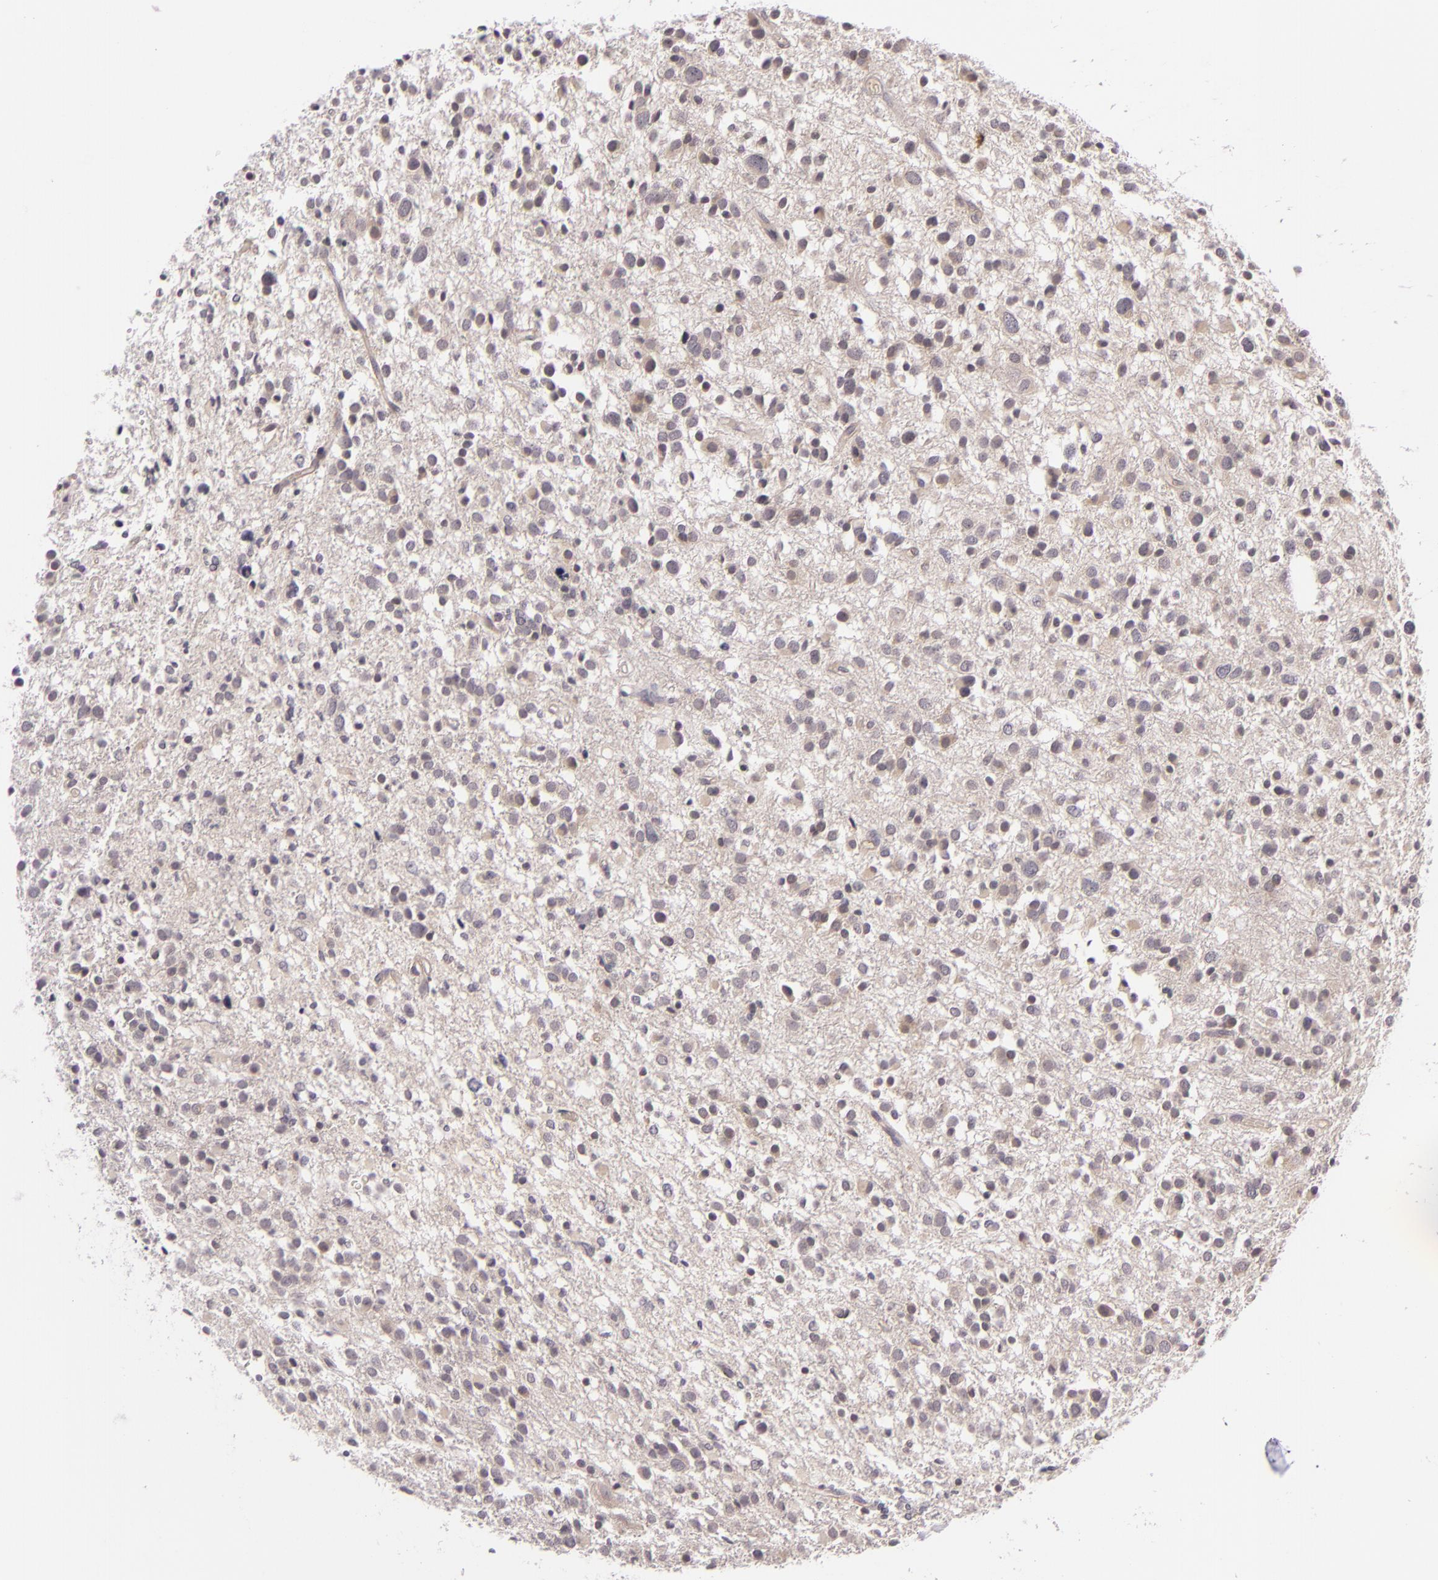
{"staining": {"intensity": "negative", "quantity": "none", "location": "none"}, "tissue": "glioma", "cell_type": "Tumor cells", "image_type": "cancer", "snomed": [{"axis": "morphology", "description": "Glioma, malignant, Low grade"}, {"axis": "topography", "description": "Brain"}], "caption": "Photomicrograph shows no protein staining in tumor cells of malignant low-grade glioma tissue. The staining was performed using DAB to visualize the protein expression in brown, while the nuclei were stained in blue with hematoxylin (Magnification: 20x).", "gene": "DAG1", "patient": {"sex": "female", "age": 36}}